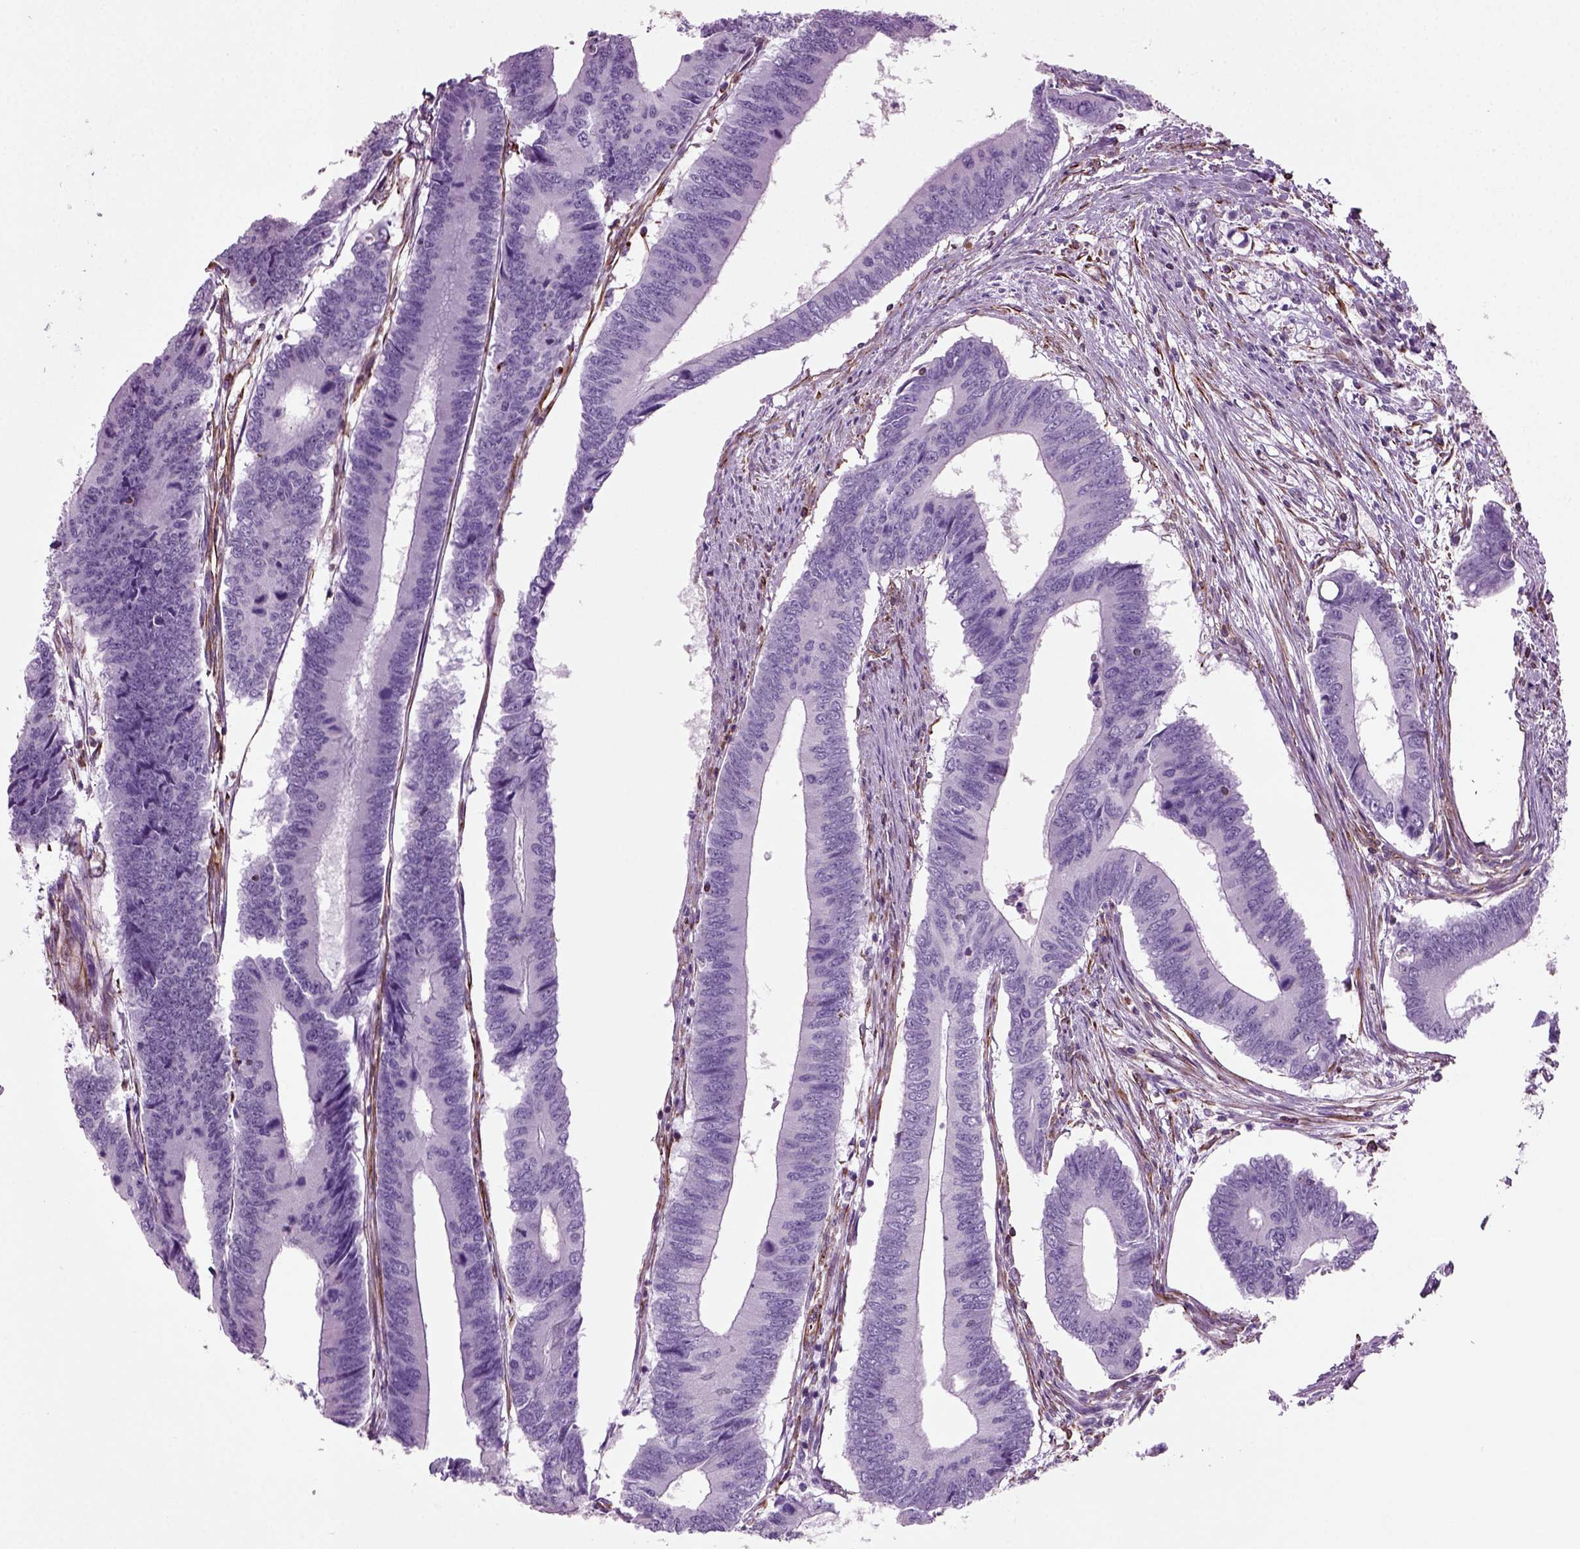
{"staining": {"intensity": "negative", "quantity": "none", "location": "none"}, "tissue": "colorectal cancer", "cell_type": "Tumor cells", "image_type": "cancer", "snomed": [{"axis": "morphology", "description": "Adenocarcinoma, NOS"}, {"axis": "topography", "description": "Colon"}], "caption": "Immunohistochemistry (IHC) histopathology image of neoplastic tissue: colorectal cancer stained with DAB (3,3'-diaminobenzidine) exhibits no significant protein expression in tumor cells.", "gene": "ACER3", "patient": {"sex": "male", "age": 53}}